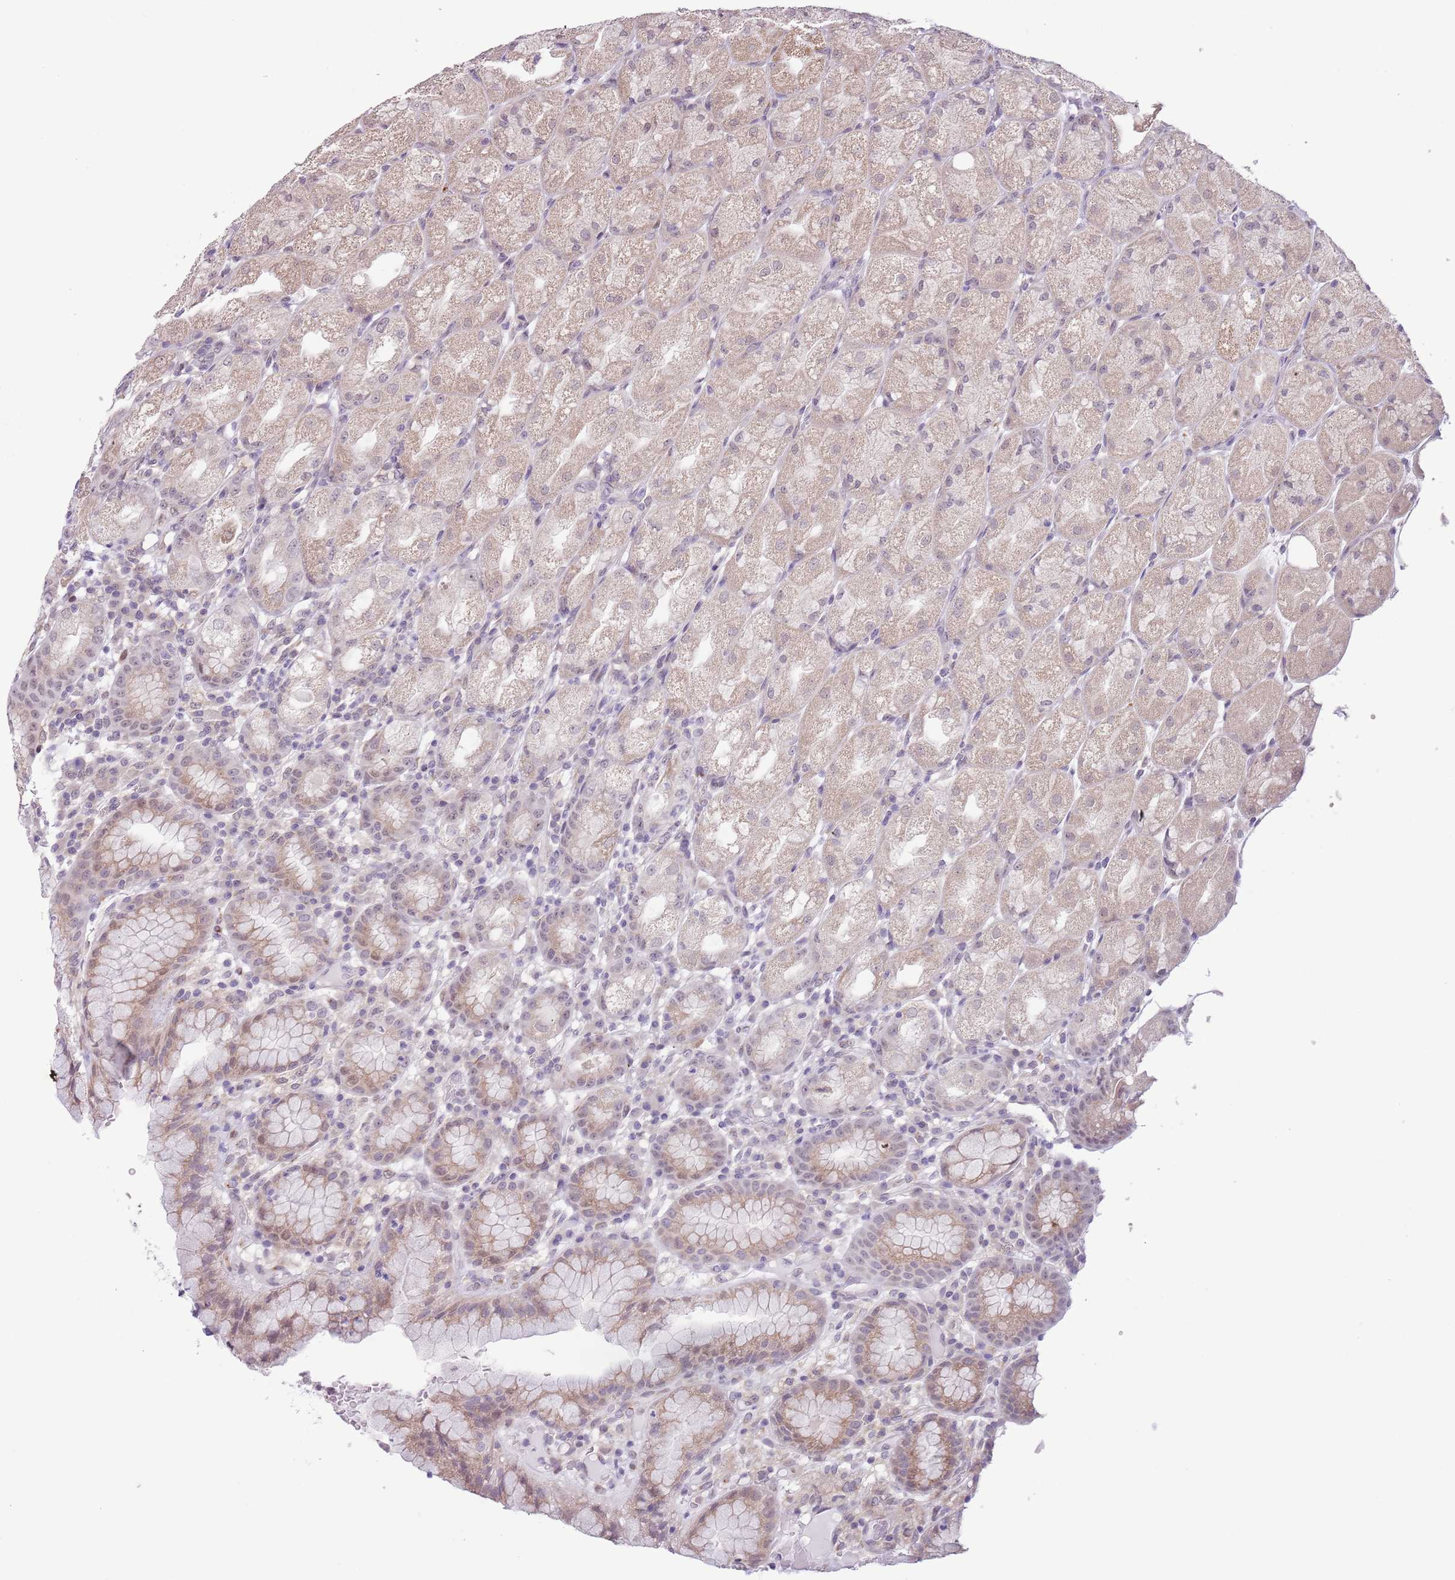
{"staining": {"intensity": "weak", "quantity": "25%-75%", "location": "cytoplasmic/membranous,nuclear"}, "tissue": "stomach", "cell_type": "Glandular cells", "image_type": "normal", "snomed": [{"axis": "morphology", "description": "Normal tissue, NOS"}, {"axis": "topography", "description": "Stomach, upper"}], "caption": "Stomach stained with DAB IHC displays low levels of weak cytoplasmic/membranous,nuclear positivity in approximately 25%-75% of glandular cells.", "gene": "ZNF576", "patient": {"sex": "male", "age": 52}}